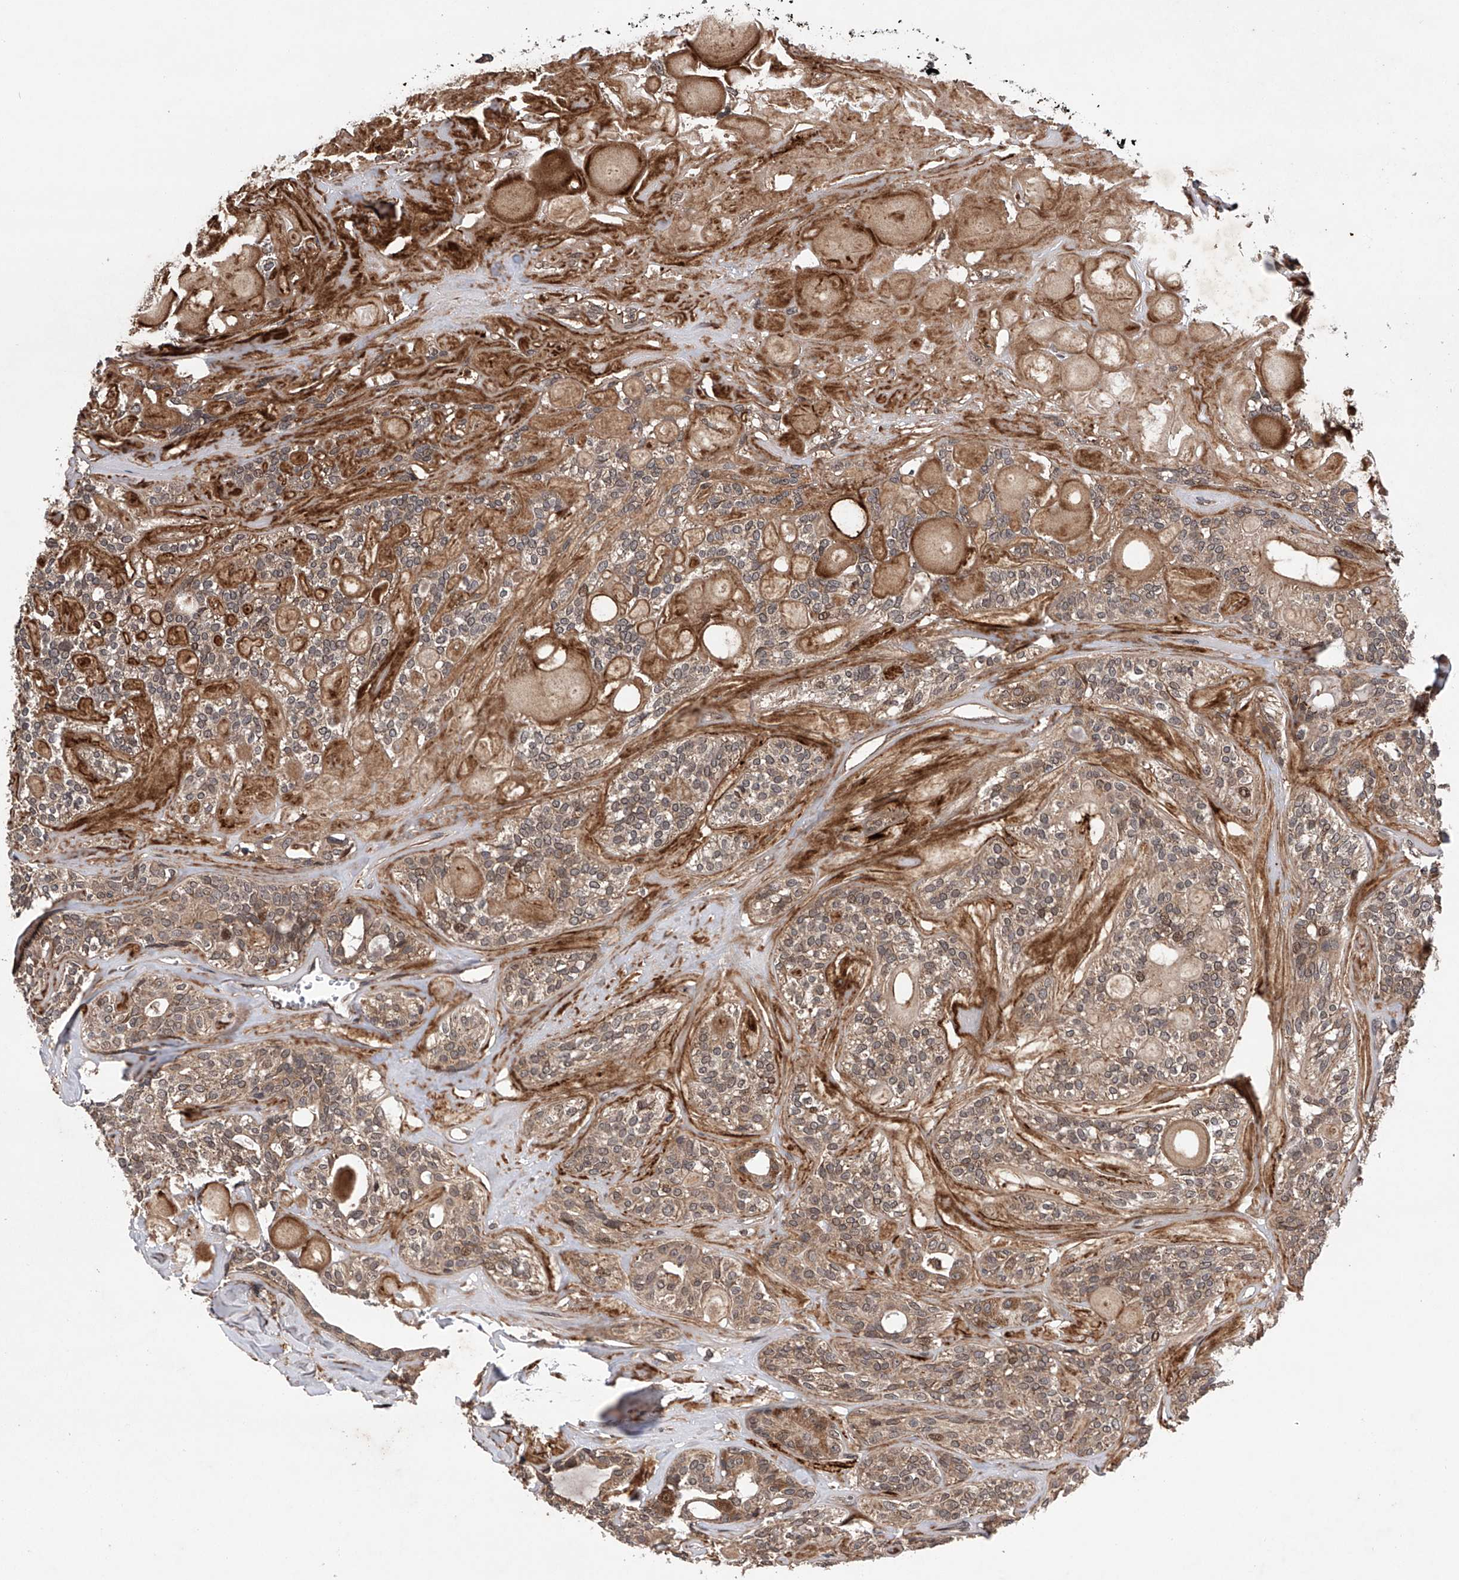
{"staining": {"intensity": "weak", "quantity": ">75%", "location": "cytoplasmic/membranous"}, "tissue": "head and neck cancer", "cell_type": "Tumor cells", "image_type": "cancer", "snomed": [{"axis": "morphology", "description": "Adenocarcinoma, NOS"}, {"axis": "topography", "description": "Head-Neck"}], "caption": "IHC of adenocarcinoma (head and neck) exhibits low levels of weak cytoplasmic/membranous expression in approximately >75% of tumor cells. The staining is performed using DAB brown chromogen to label protein expression. The nuclei are counter-stained blue using hematoxylin.", "gene": "MAP3K11", "patient": {"sex": "male", "age": 66}}